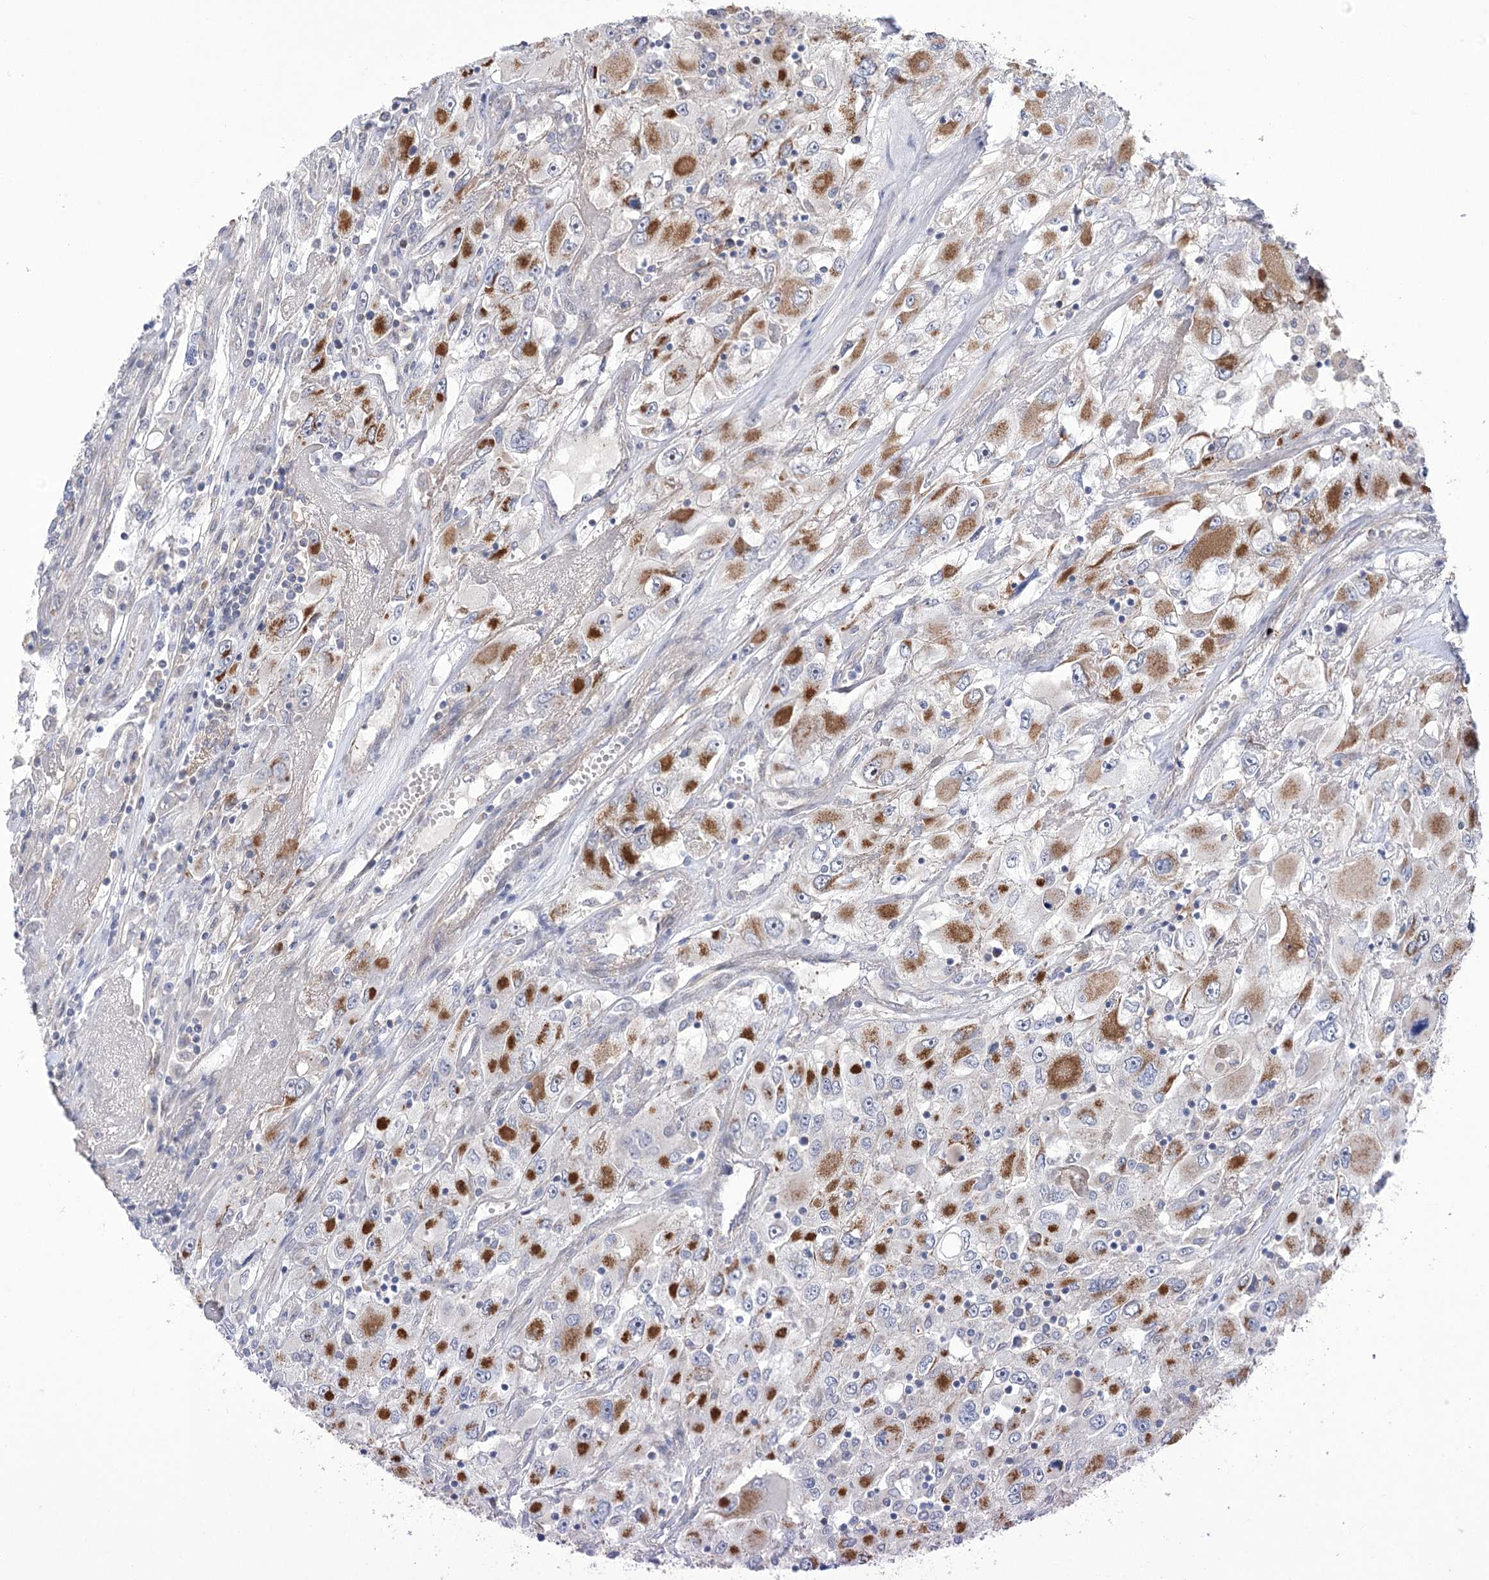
{"staining": {"intensity": "moderate", "quantity": ">75%", "location": "cytoplasmic/membranous"}, "tissue": "renal cancer", "cell_type": "Tumor cells", "image_type": "cancer", "snomed": [{"axis": "morphology", "description": "Adenocarcinoma, NOS"}, {"axis": "topography", "description": "Kidney"}], "caption": "This is a photomicrograph of immunohistochemistry (IHC) staining of adenocarcinoma (renal), which shows moderate positivity in the cytoplasmic/membranous of tumor cells.", "gene": "ECHDC3", "patient": {"sex": "female", "age": 52}}